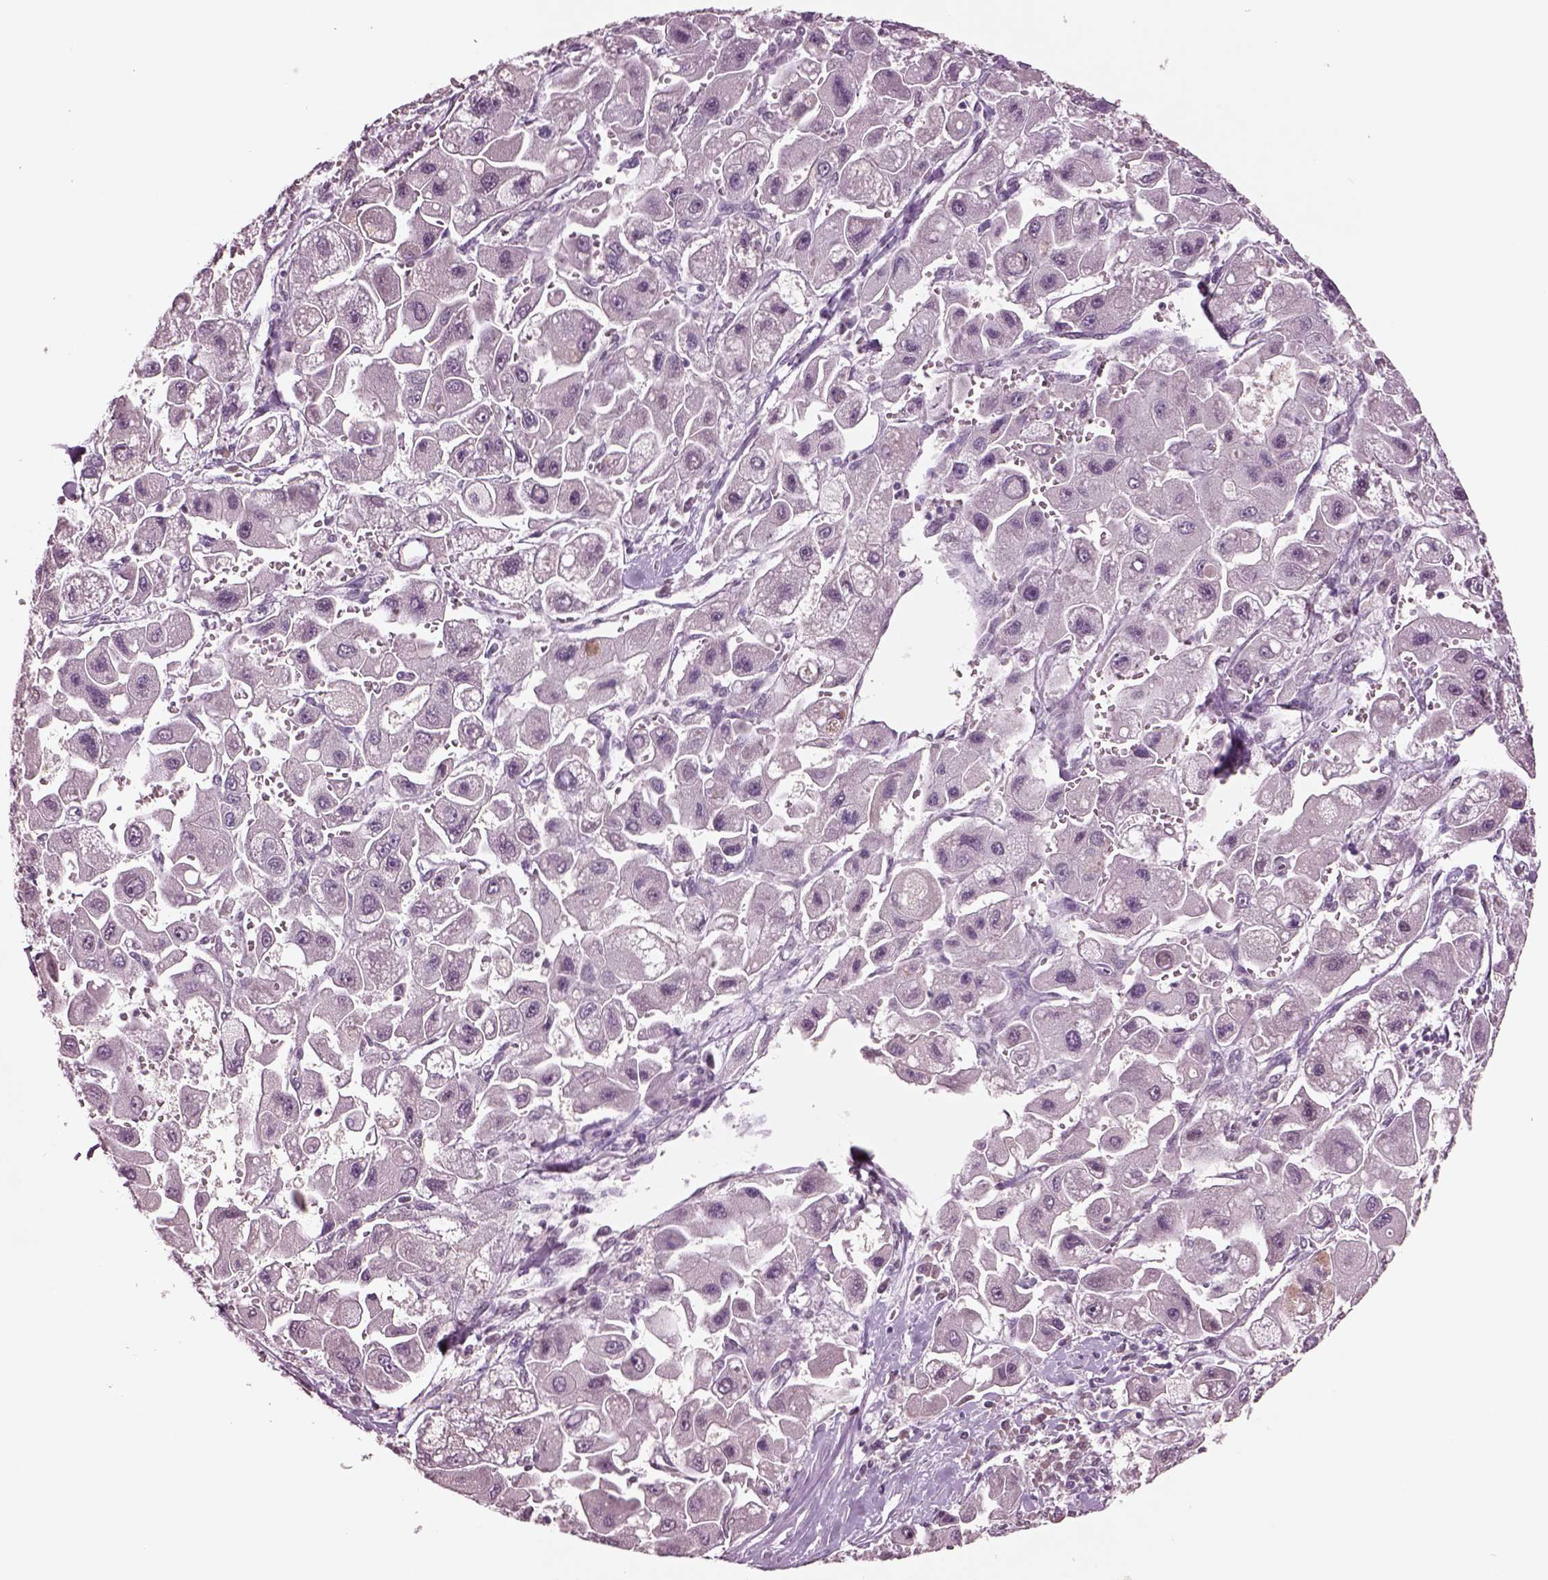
{"staining": {"intensity": "negative", "quantity": "none", "location": "none"}, "tissue": "liver cancer", "cell_type": "Tumor cells", "image_type": "cancer", "snomed": [{"axis": "morphology", "description": "Carcinoma, Hepatocellular, NOS"}, {"axis": "topography", "description": "Liver"}], "caption": "Protein analysis of hepatocellular carcinoma (liver) reveals no significant staining in tumor cells.", "gene": "SEPHS1", "patient": {"sex": "male", "age": 24}}